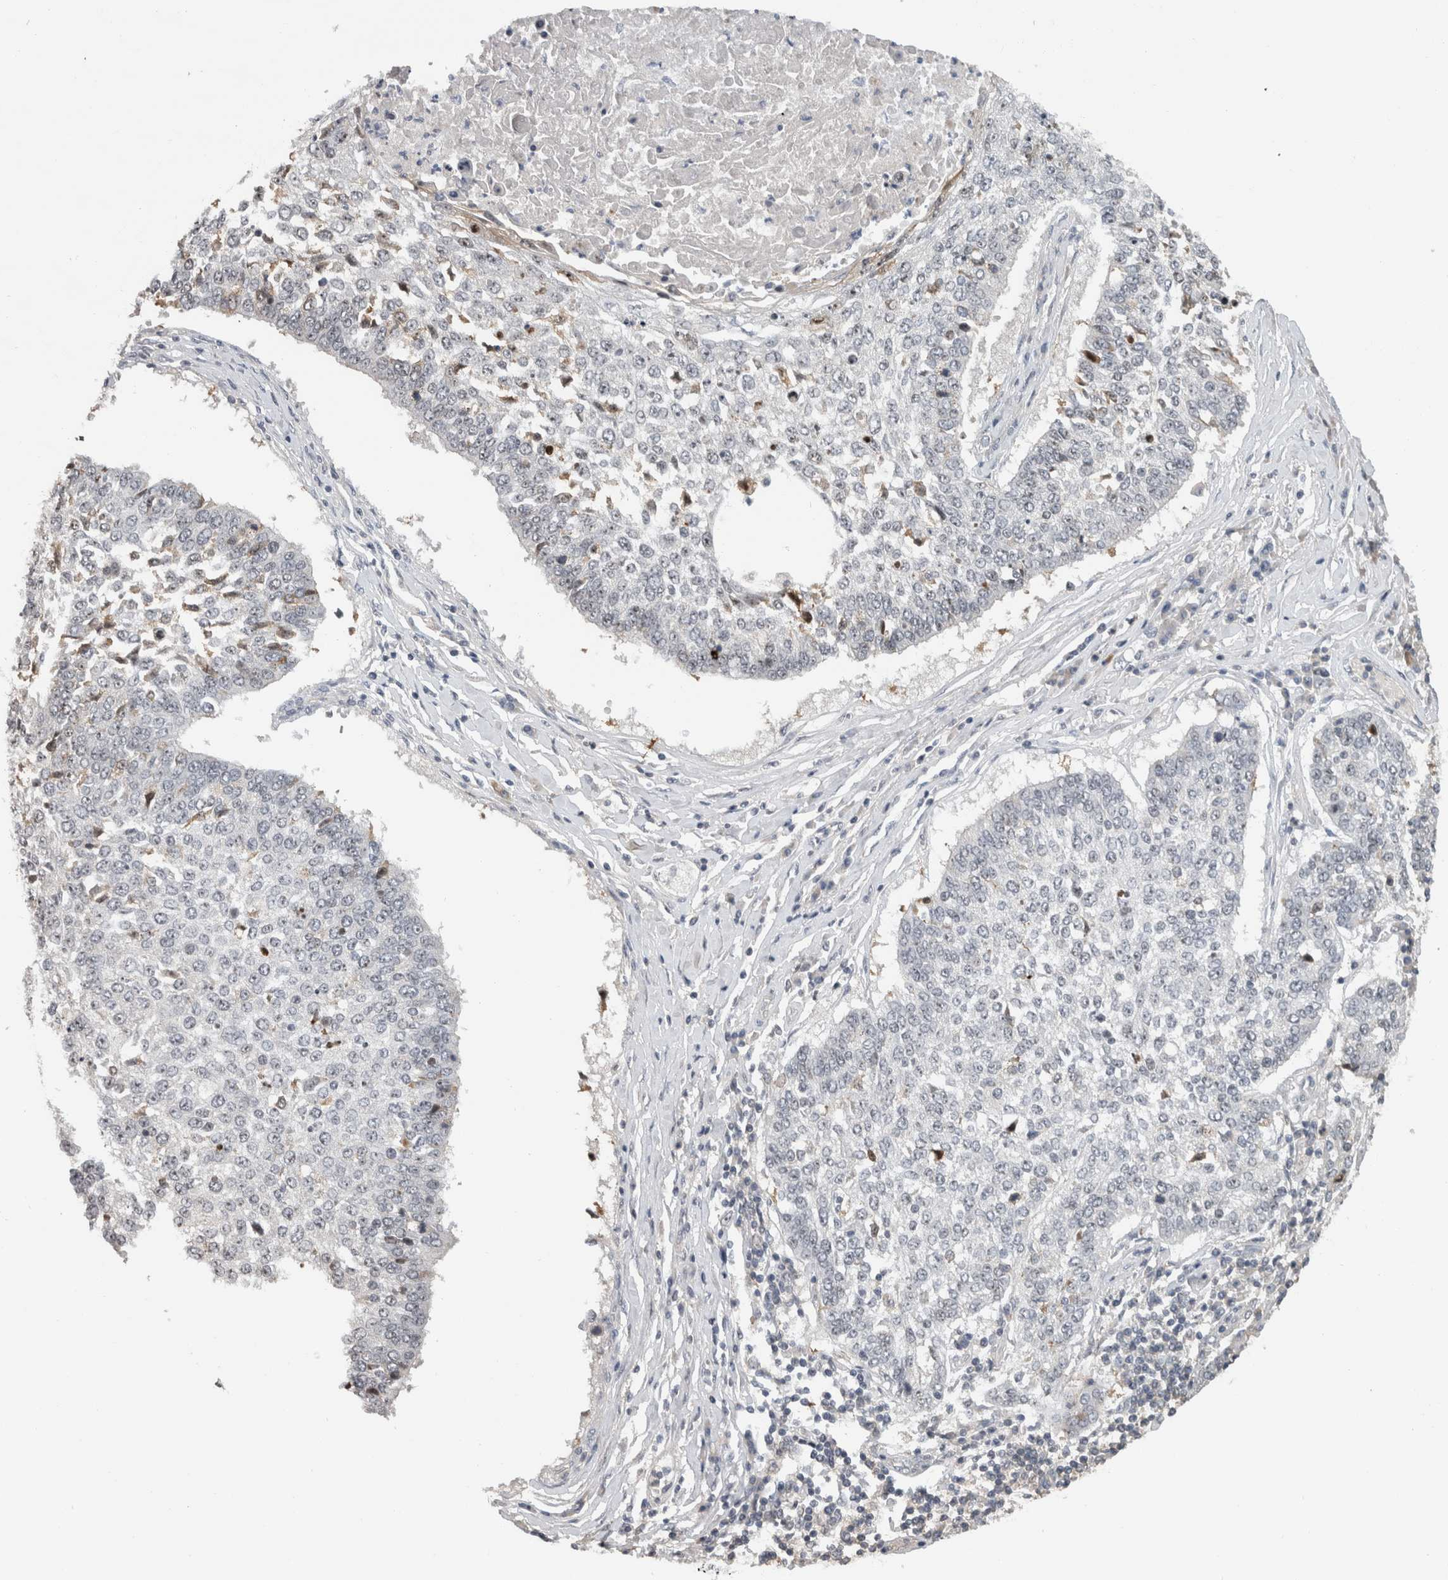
{"staining": {"intensity": "moderate", "quantity": "<25%", "location": "cytoplasmic/membranous,nuclear"}, "tissue": "lung cancer", "cell_type": "Tumor cells", "image_type": "cancer", "snomed": [{"axis": "morphology", "description": "Normal tissue, NOS"}, {"axis": "morphology", "description": "Squamous cell carcinoma, NOS"}, {"axis": "topography", "description": "Cartilage tissue"}, {"axis": "topography", "description": "Bronchus"}, {"axis": "topography", "description": "Lung"}, {"axis": "topography", "description": "Peripheral nerve tissue"}], "caption": "DAB (3,3'-diaminobenzidine) immunohistochemical staining of lung cancer (squamous cell carcinoma) shows moderate cytoplasmic/membranous and nuclear protein expression in about <25% of tumor cells. (brown staining indicates protein expression, while blue staining denotes nuclei).", "gene": "RBM28", "patient": {"sex": "female", "age": 49}}